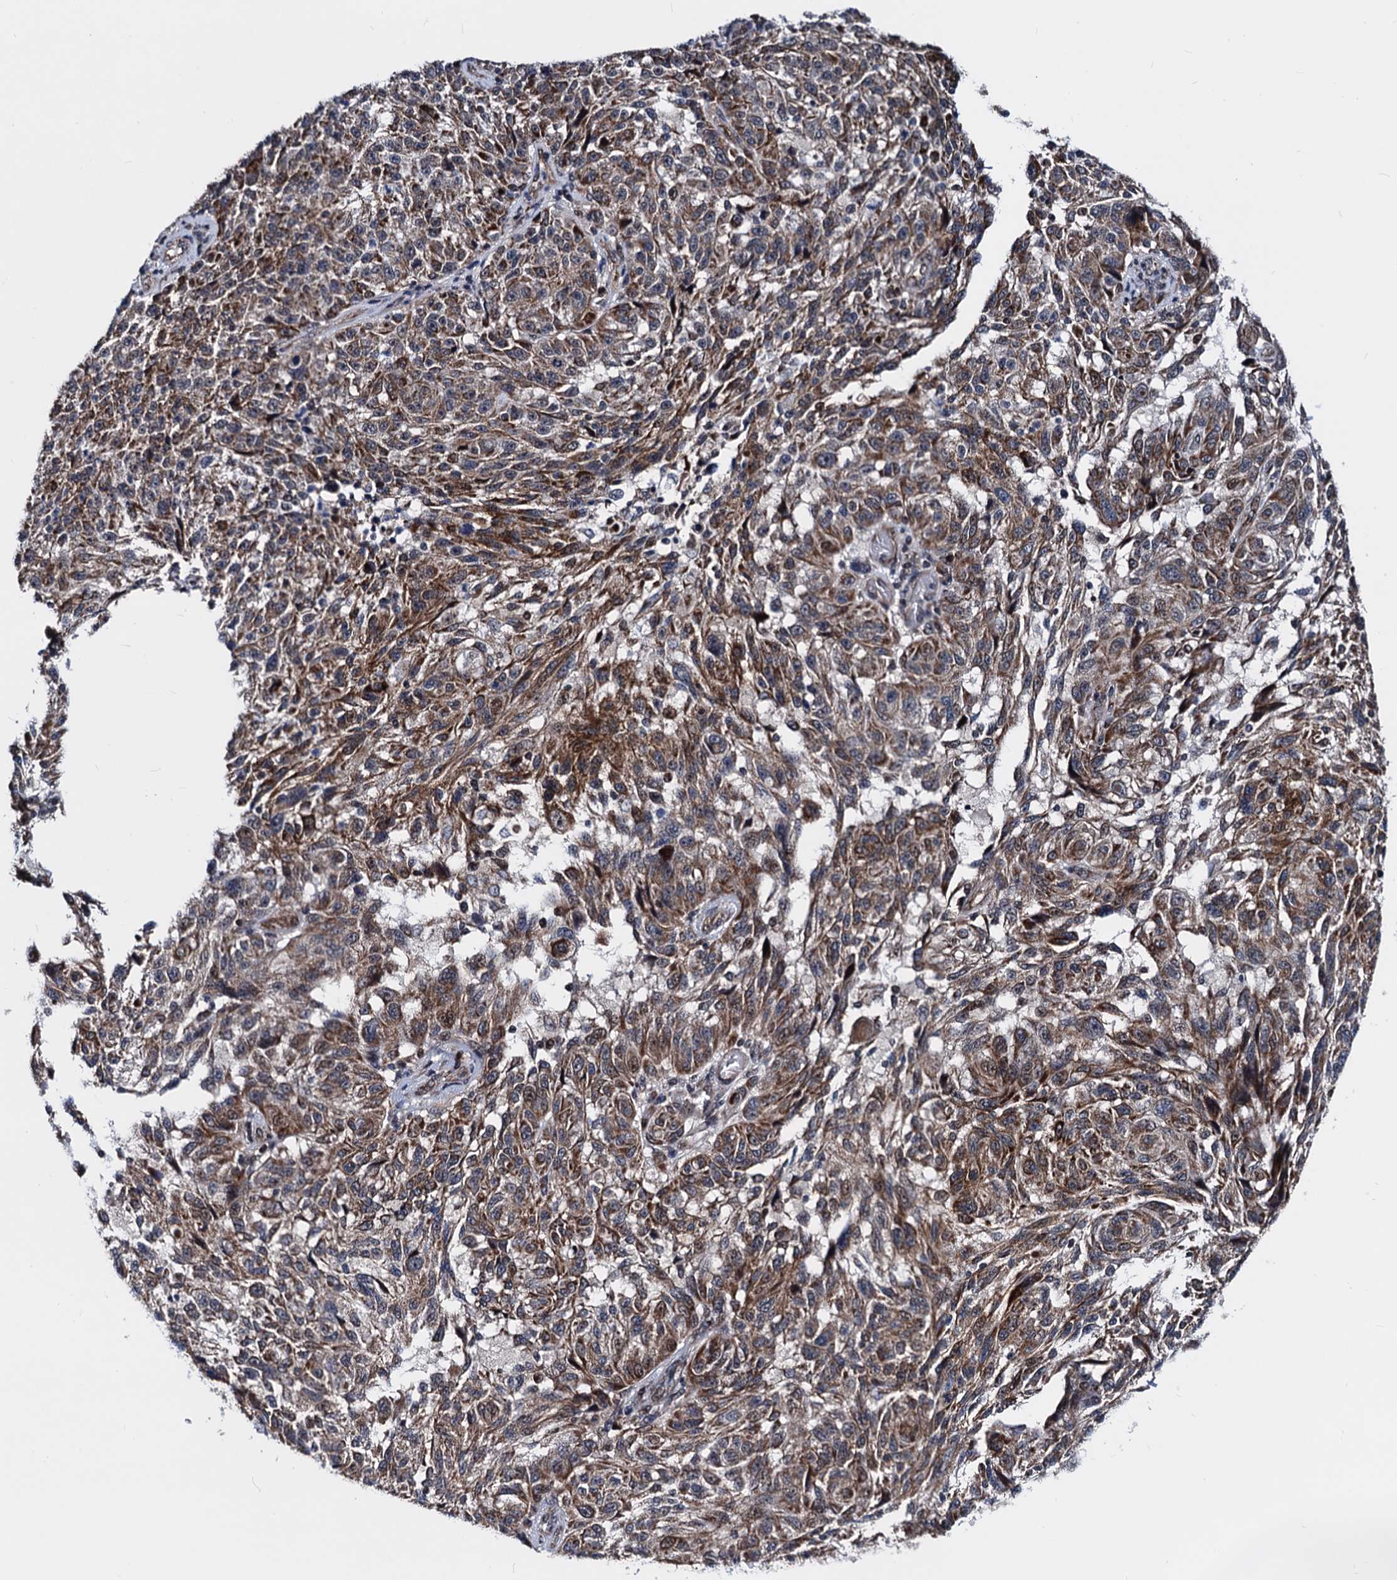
{"staining": {"intensity": "moderate", "quantity": ">75%", "location": "cytoplasmic/membranous"}, "tissue": "melanoma", "cell_type": "Tumor cells", "image_type": "cancer", "snomed": [{"axis": "morphology", "description": "Malignant melanoma, NOS"}, {"axis": "topography", "description": "Skin"}], "caption": "The immunohistochemical stain shows moderate cytoplasmic/membranous positivity in tumor cells of malignant melanoma tissue.", "gene": "COA4", "patient": {"sex": "male", "age": 53}}